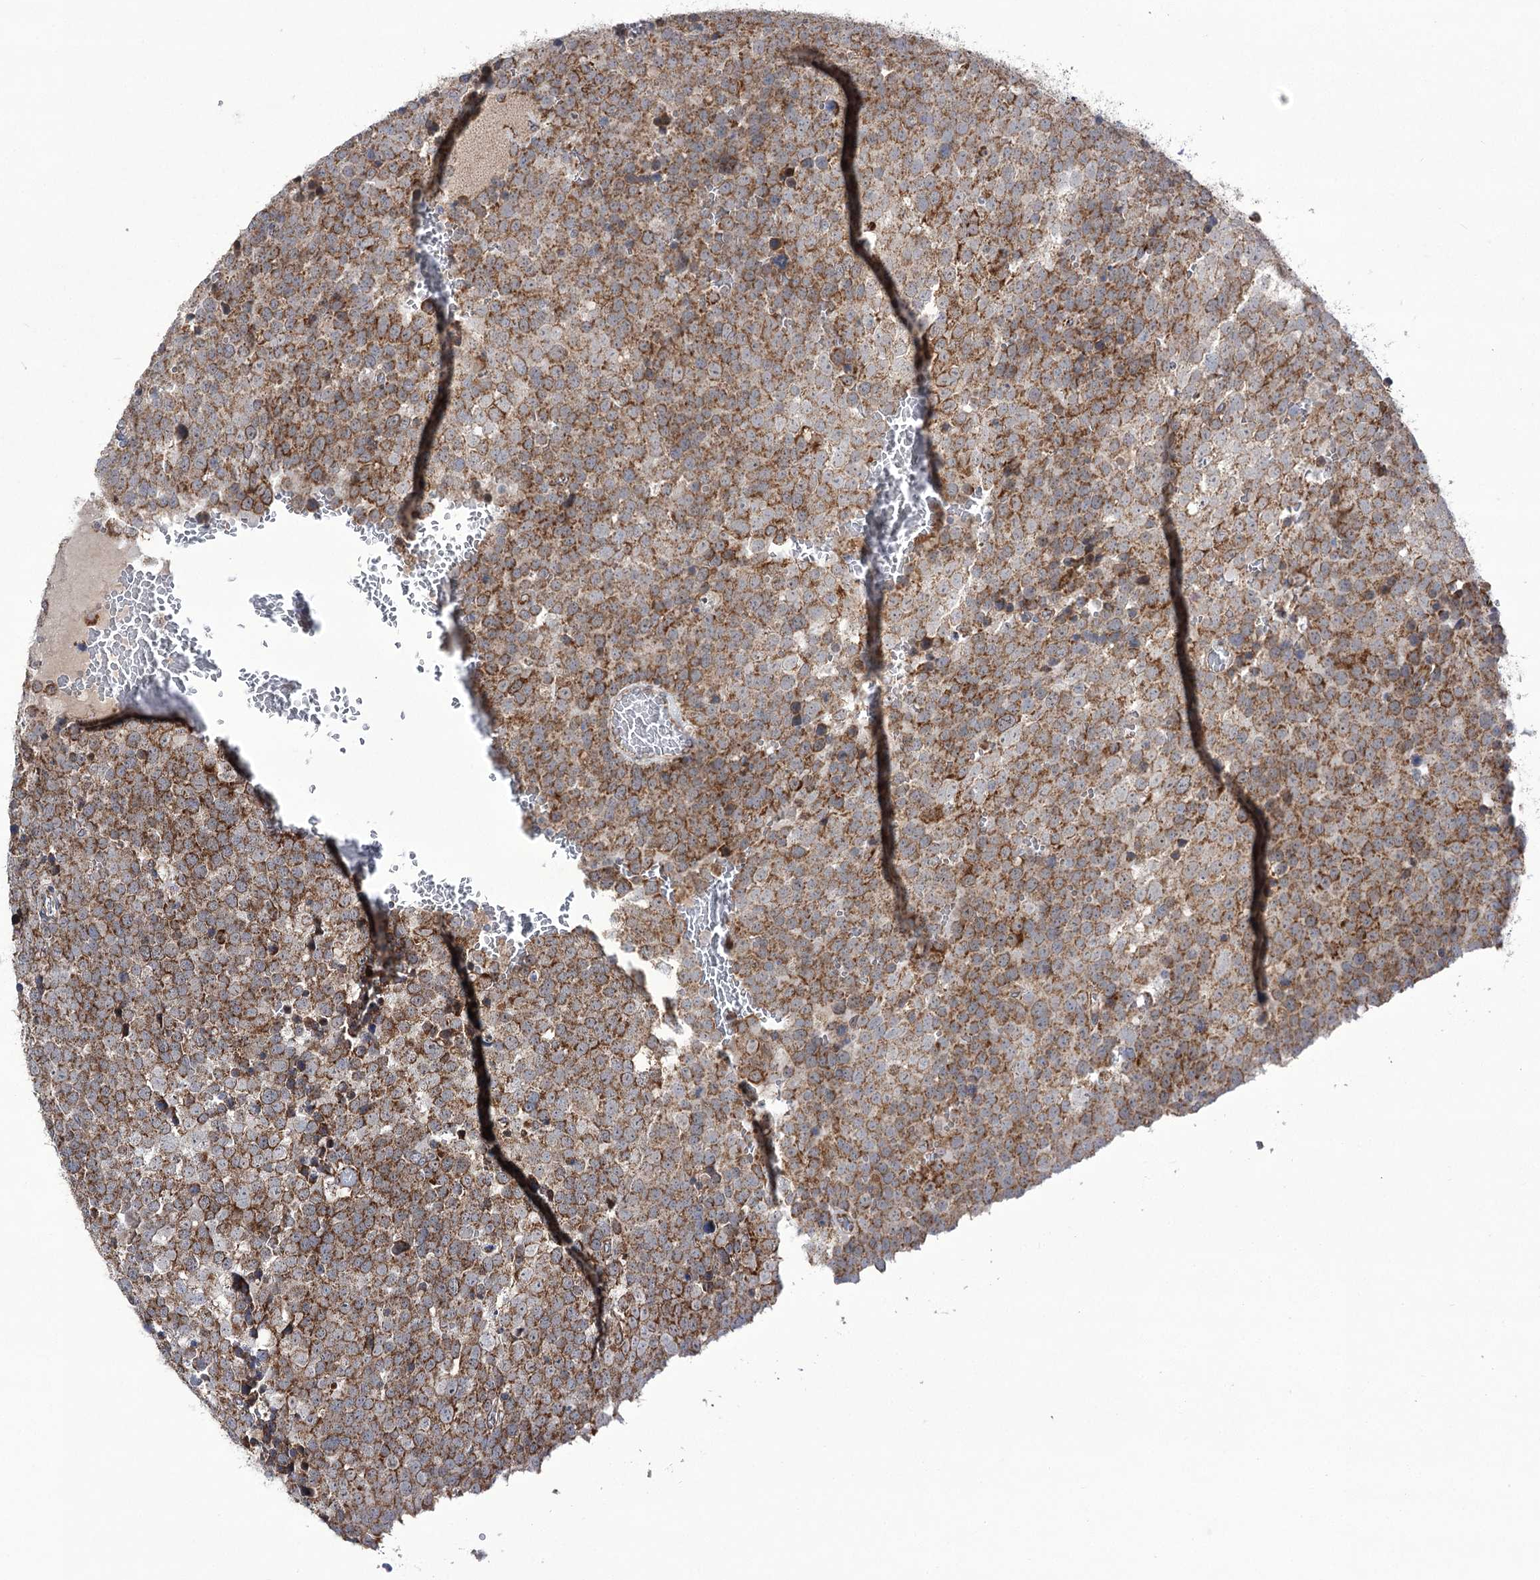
{"staining": {"intensity": "moderate", "quantity": ">75%", "location": "cytoplasmic/membranous"}, "tissue": "testis cancer", "cell_type": "Tumor cells", "image_type": "cancer", "snomed": [{"axis": "morphology", "description": "Seminoma, NOS"}, {"axis": "topography", "description": "Testis"}], "caption": "The image reveals immunohistochemical staining of testis seminoma. There is moderate cytoplasmic/membranous positivity is present in about >75% of tumor cells.", "gene": "ECHDC3", "patient": {"sex": "male", "age": 71}}